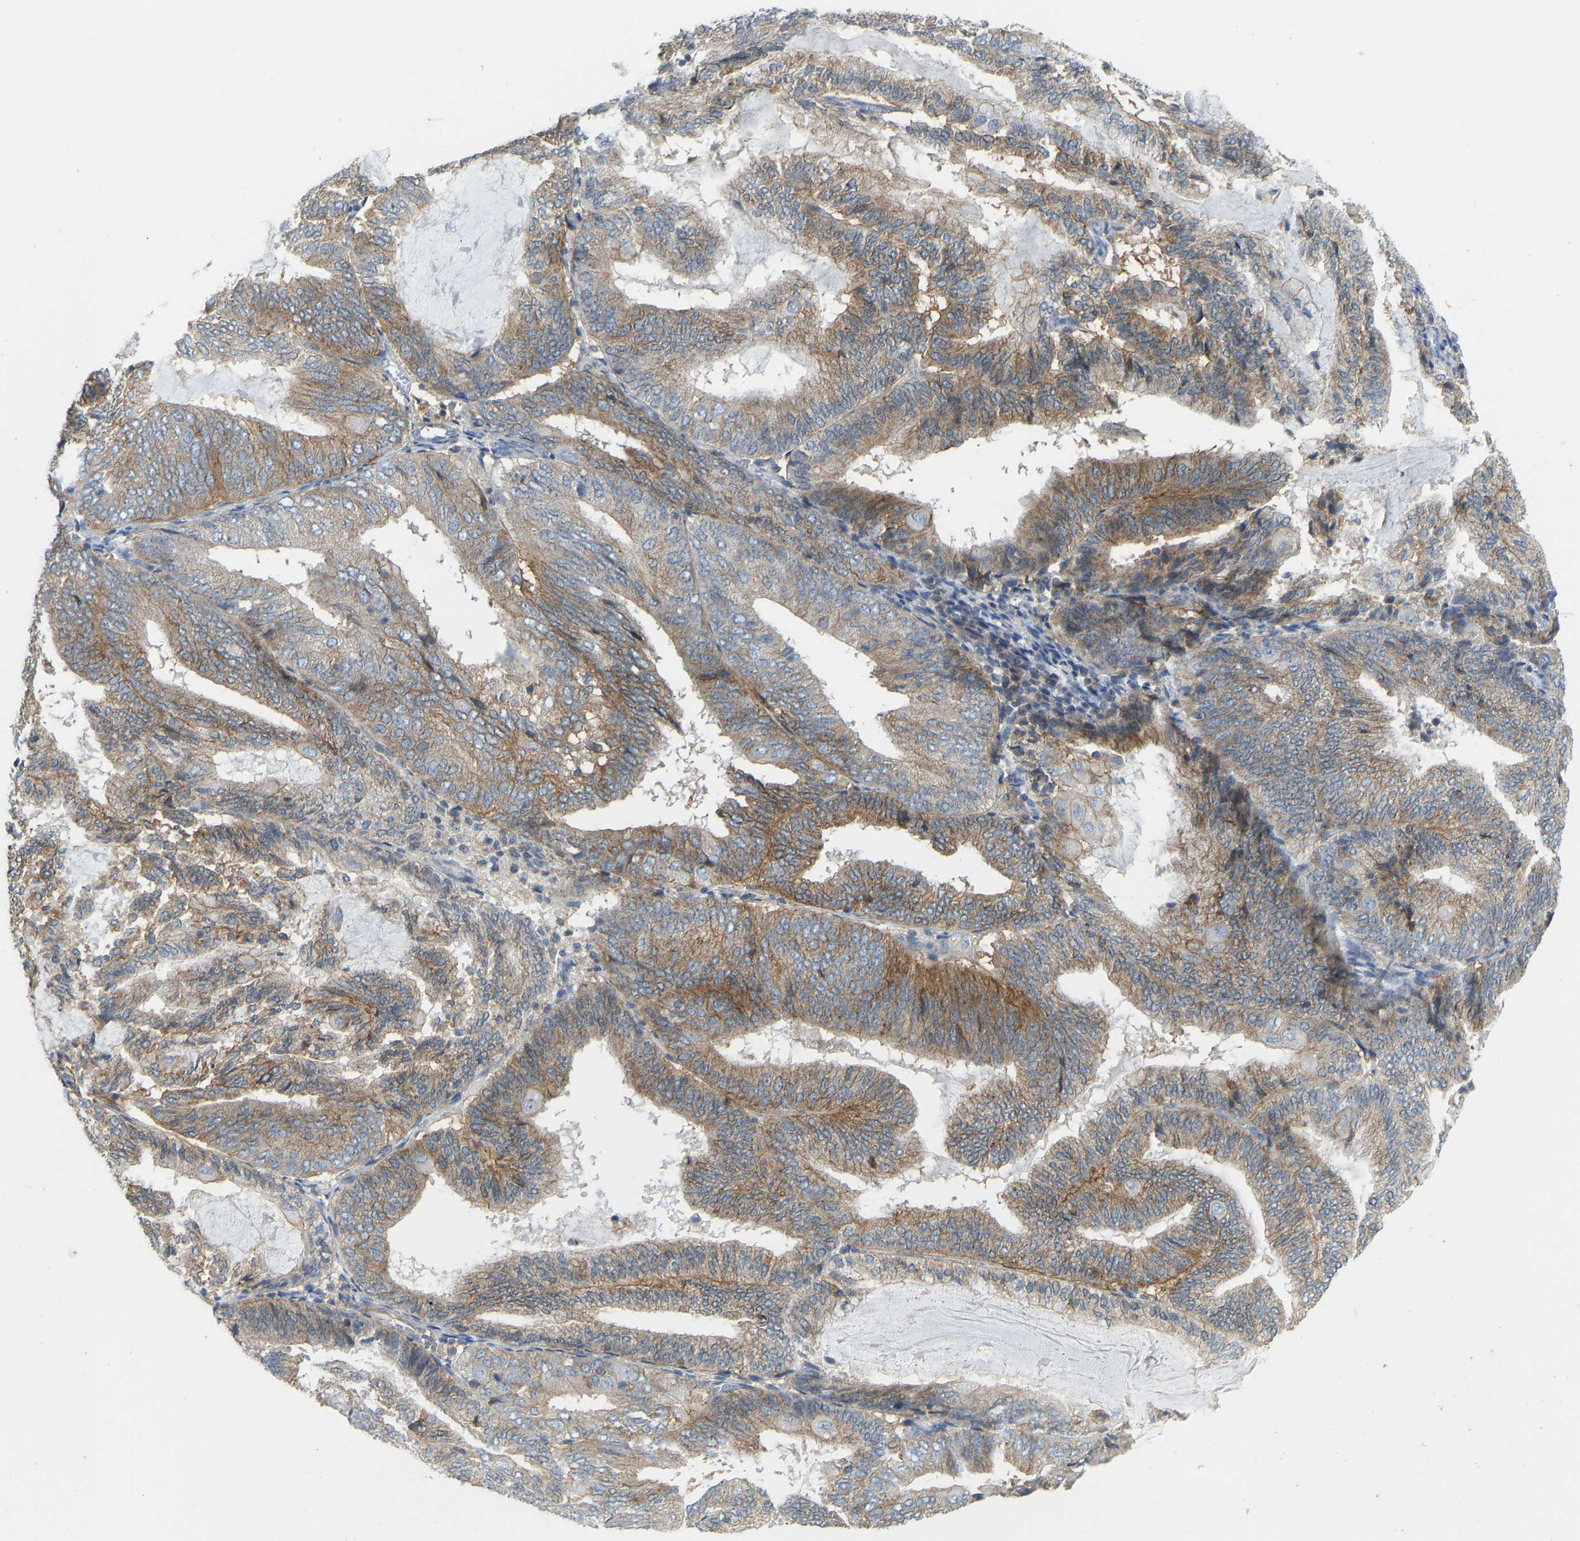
{"staining": {"intensity": "moderate", "quantity": ">75%", "location": "cytoplasmic/membranous"}, "tissue": "endometrial cancer", "cell_type": "Tumor cells", "image_type": "cancer", "snomed": [{"axis": "morphology", "description": "Adenocarcinoma, NOS"}, {"axis": "topography", "description": "Endometrium"}], "caption": "An image showing moderate cytoplasmic/membranous staining in about >75% of tumor cells in adenocarcinoma (endometrial), as visualized by brown immunohistochemical staining.", "gene": "NDRG3", "patient": {"sex": "female", "age": 81}}